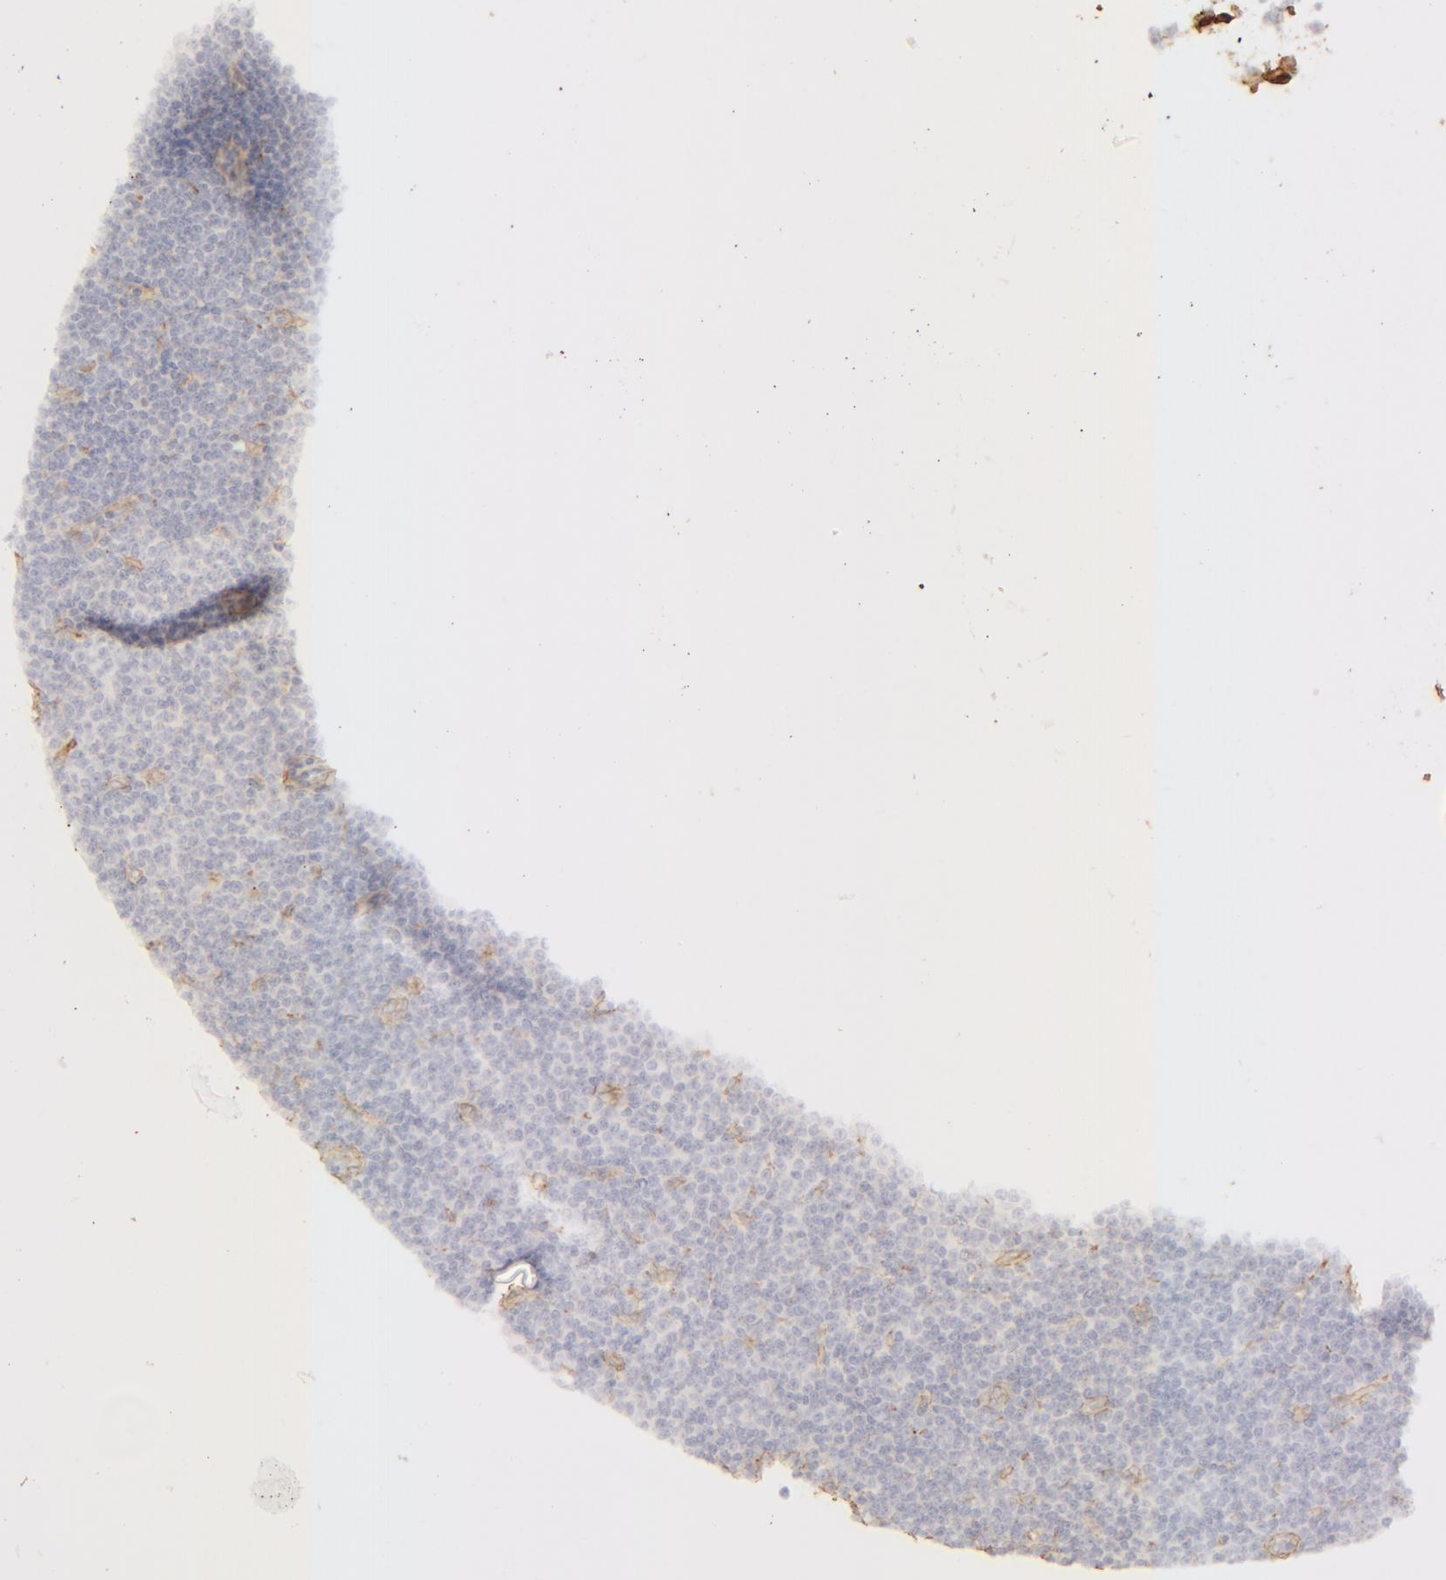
{"staining": {"intensity": "negative", "quantity": "none", "location": "none"}, "tissue": "lymphoma", "cell_type": "Tumor cells", "image_type": "cancer", "snomed": [{"axis": "morphology", "description": "Malignant lymphoma, non-Hodgkin's type, Low grade"}, {"axis": "topography", "description": "Lymph node"}], "caption": "An IHC image of malignant lymphoma, non-Hodgkin's type (low-grade) is shown. There is no staining in tumor cells of malignant lymphoma, non-Hodgkin's type (low-grade).", "gene": "COL4A1", "patient": {"sex": "male", "age": 57}}